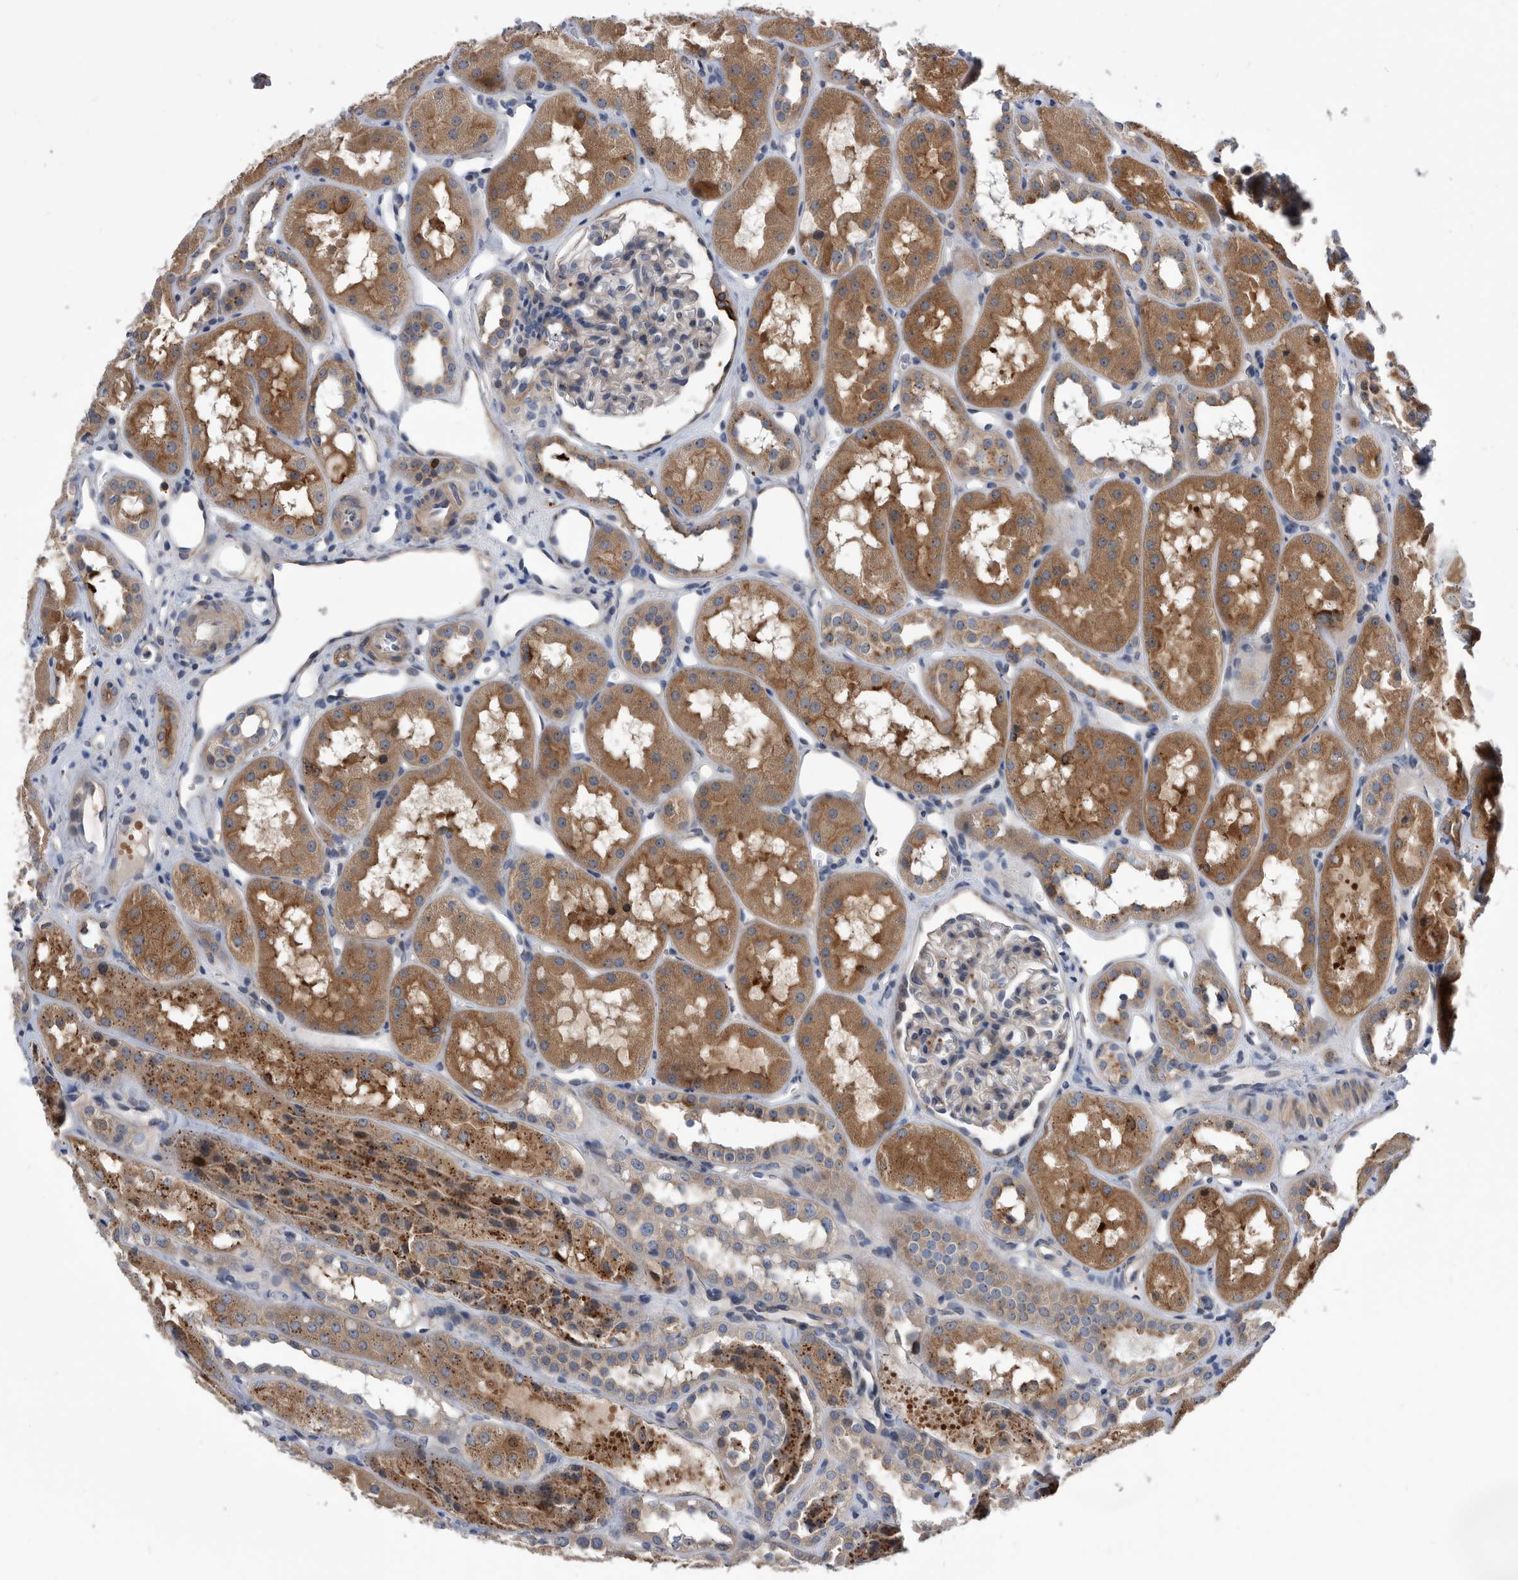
{"staining": {"intensity": "weak", "quantity": "<25%", "location": "cytoplasmic/membranous"}, "tissue": "kidney", "cell_type": "Cells in glomeruli", "image_type": "normal", "snomed": [{"axis": "morphology", "description": "Normal tissue, NOS"}, {"axis": "topography", "description": "Kidney"}], "caption": "Kidney was stained to show a protein in brown. There is no significant expression in cells in glomeruli. Brightfield microscopy of immunohistochemistry (IHC) stained with DAB (brown) and hematoxylin (blue), captured at high magnification.", "gene": "BAIAP3", "patient": {"sex": "male", "age": 16}}